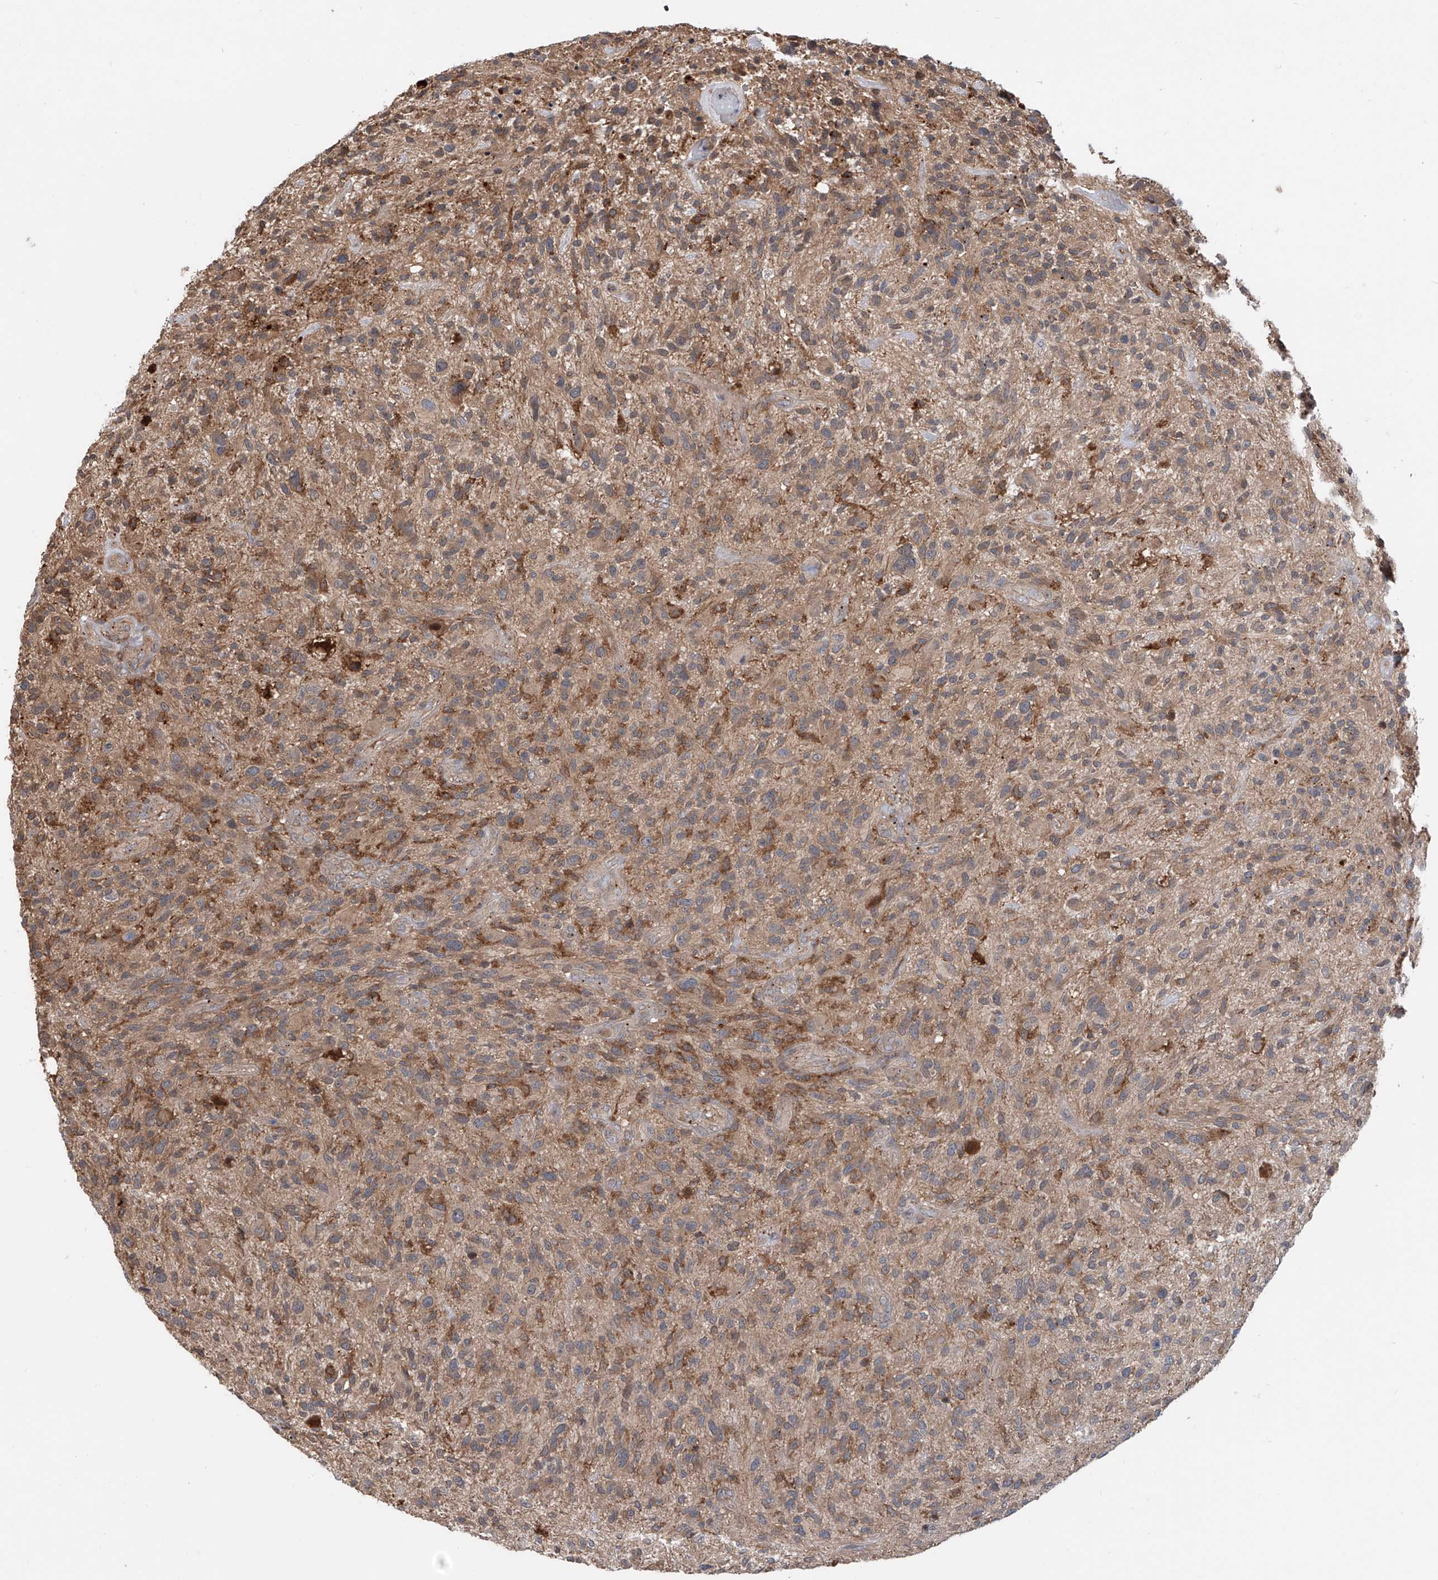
{"staining": {"intensity": "moderate", "quantity": "<25%", "location": "cytoplasmic/membranous"}, "tissue": "glioma", "cell_type": "Tumor cells", "image_type": "cancer", "snomed": [{"axis": "morphology", "description": "Glioma, malignant, High grade"}, {"axis": "topography", "description": "Brain"}], "caption": "Human glioma stained for a protein (brown) exhibits moderate cytoplasmic/membranous positive expression in approximately <25% of tumor cells.", "gene": "HOXC8", "patient": {"sex": "male", "age": 47}}